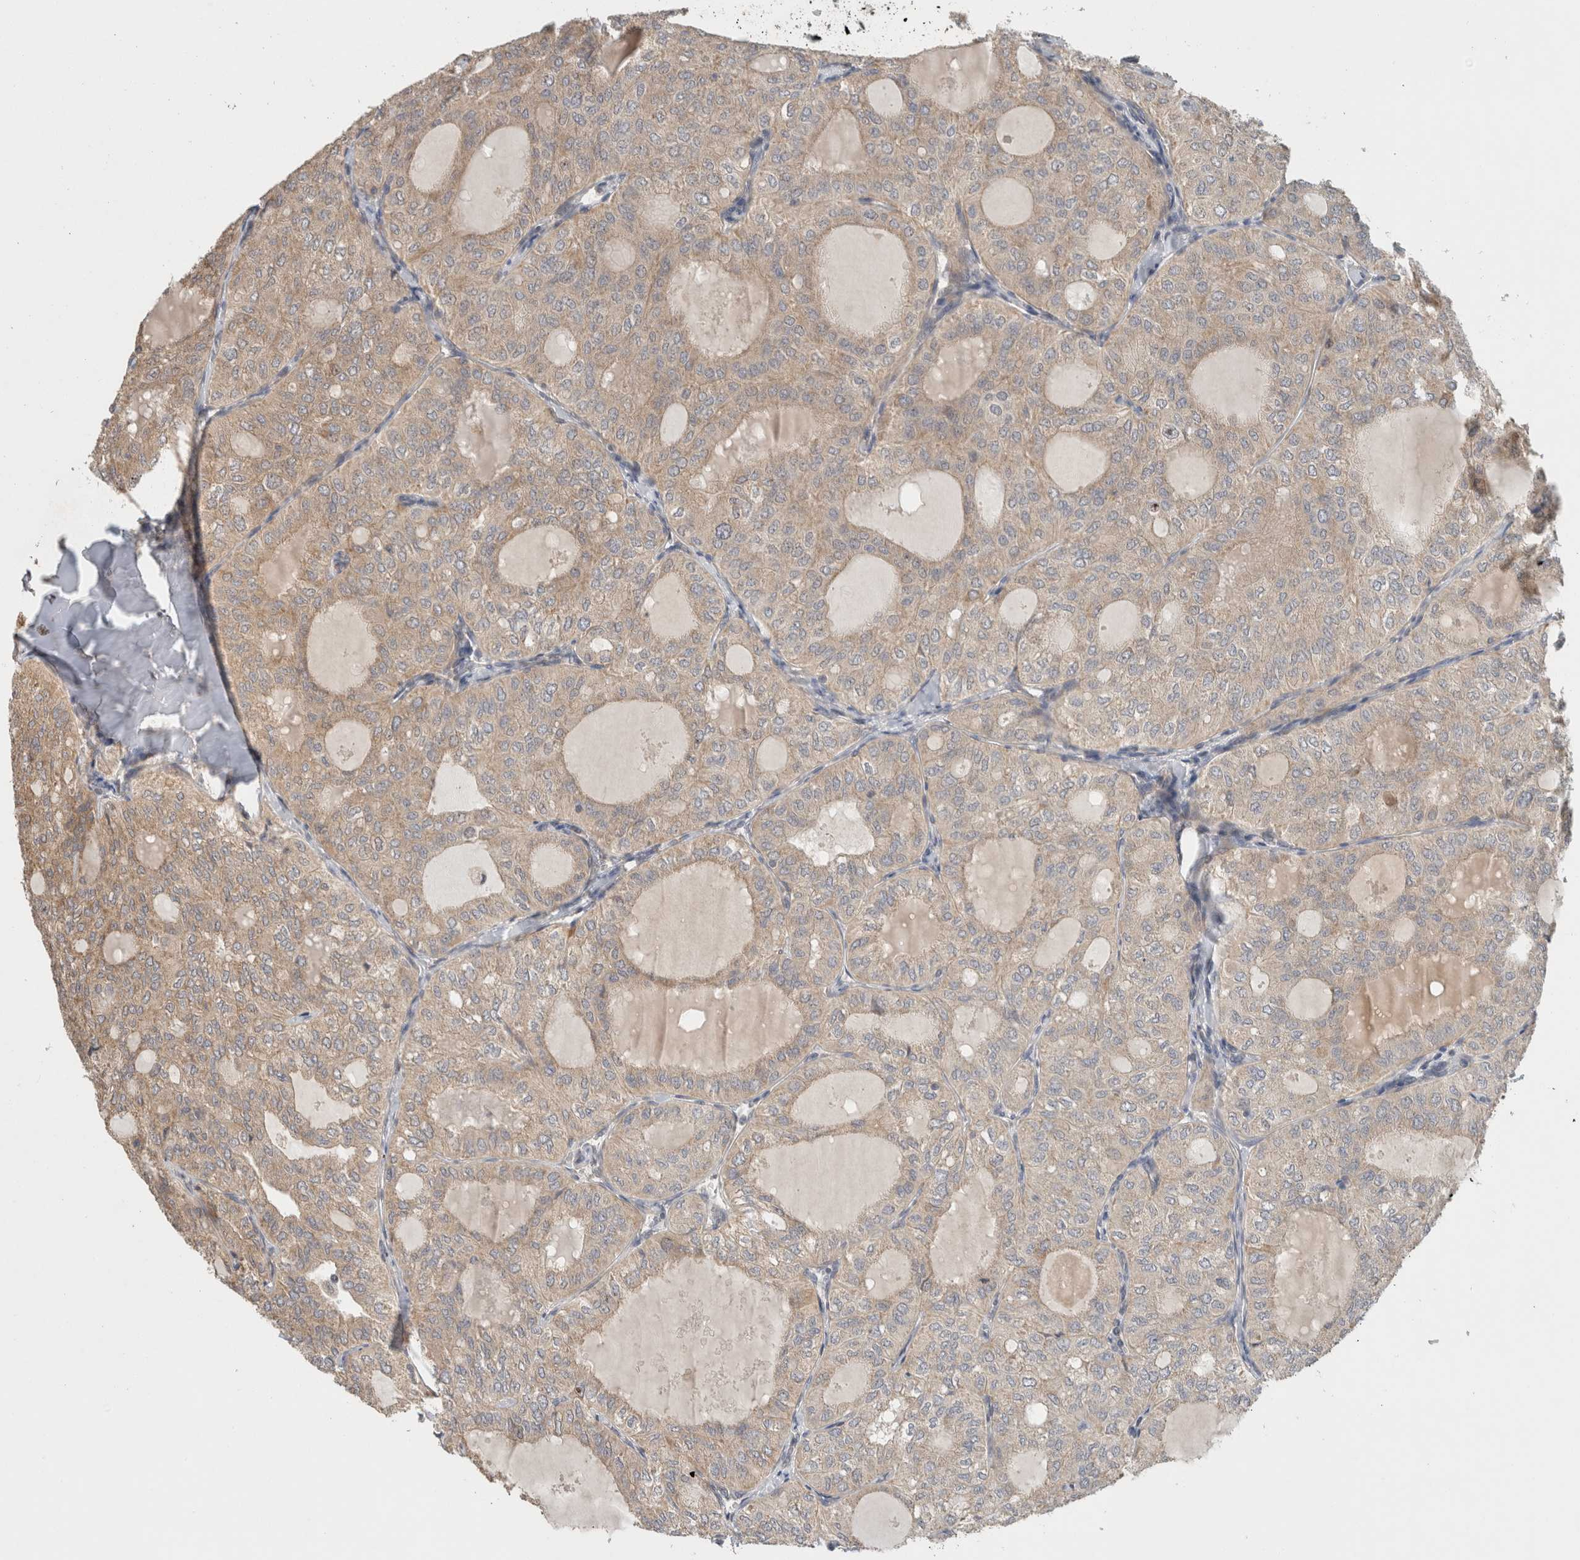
{"staining": {"intensity": "weak", "quantity": "25%-75%", "location": "cytoplasmic/membranous"}, "tissue": "thyroid cancer", "cell_type": "Tumor cells", "image_type": "cancer", "snomed": [{"axis": "morphology", "description": "Follicular adenoma carcinoma, NOS"}, {"axis": "topography", "description": "Thyroid gland"}], "caption": "Thyroid cancer (follicular adenoma carcinoma) stained with DAB immunohistochemistry demonstrates low levels of weak cytoplasmic/membranous positivity in about 25%-75% of tumor cells.", "gene": "PUM1", "patient": {"sex": "male", "age": 75}}